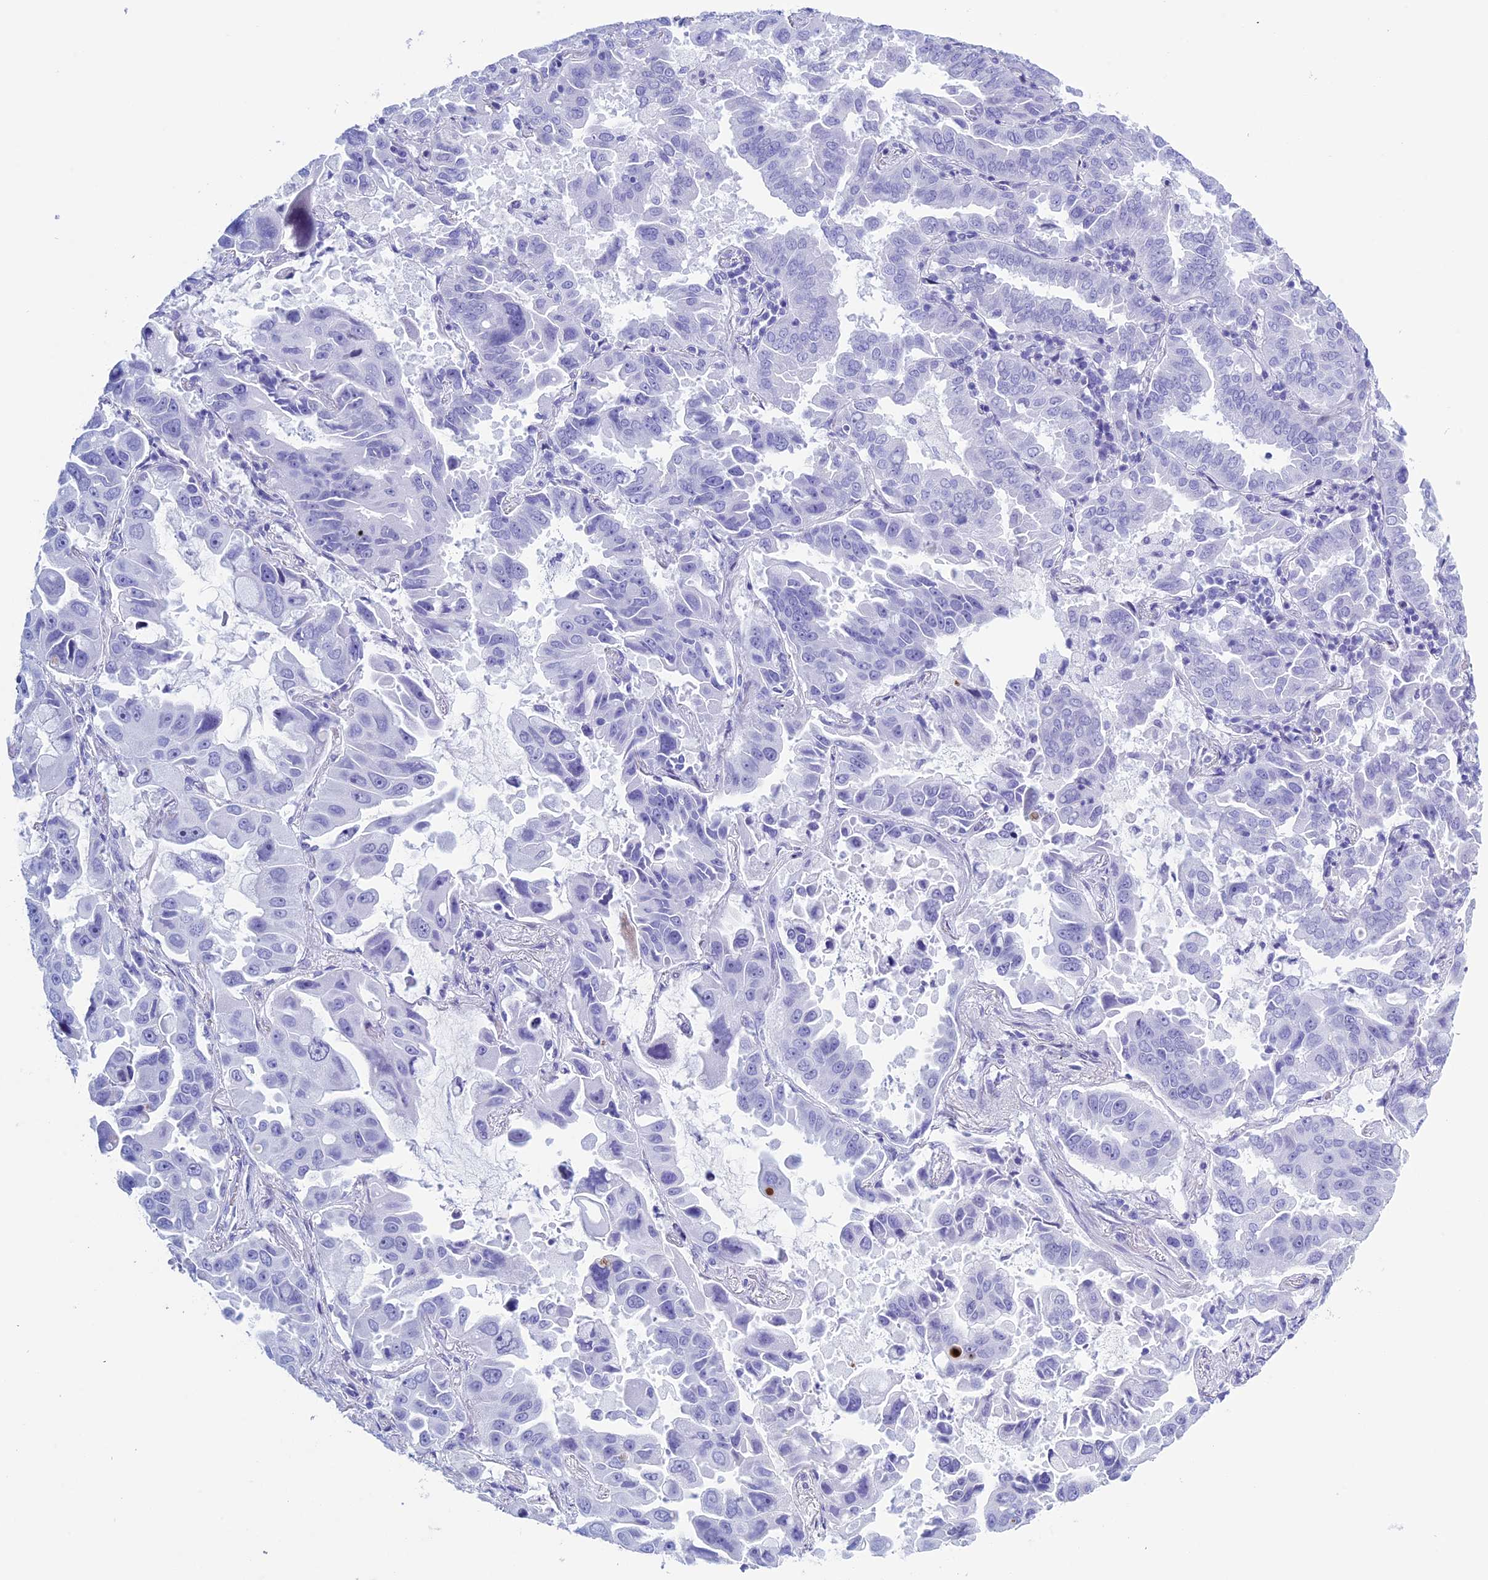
{"staining": {"intensity": "negative", "quantity": "none", "location": "none"}, "tissue": "lung cancer", "cell_type": "Tumor cells", "image_type": "cancer", "snomed": [{"axis": "morphology", "description": "Adenocarcinoma, NOS"}, {"axis": "topography", "description": "Lung"}], "caption": "Tumor cells are negative for protein expression in human lung cancer.", "gene": "KCTD21", "patient": {"sex": "male", "age": 64}}